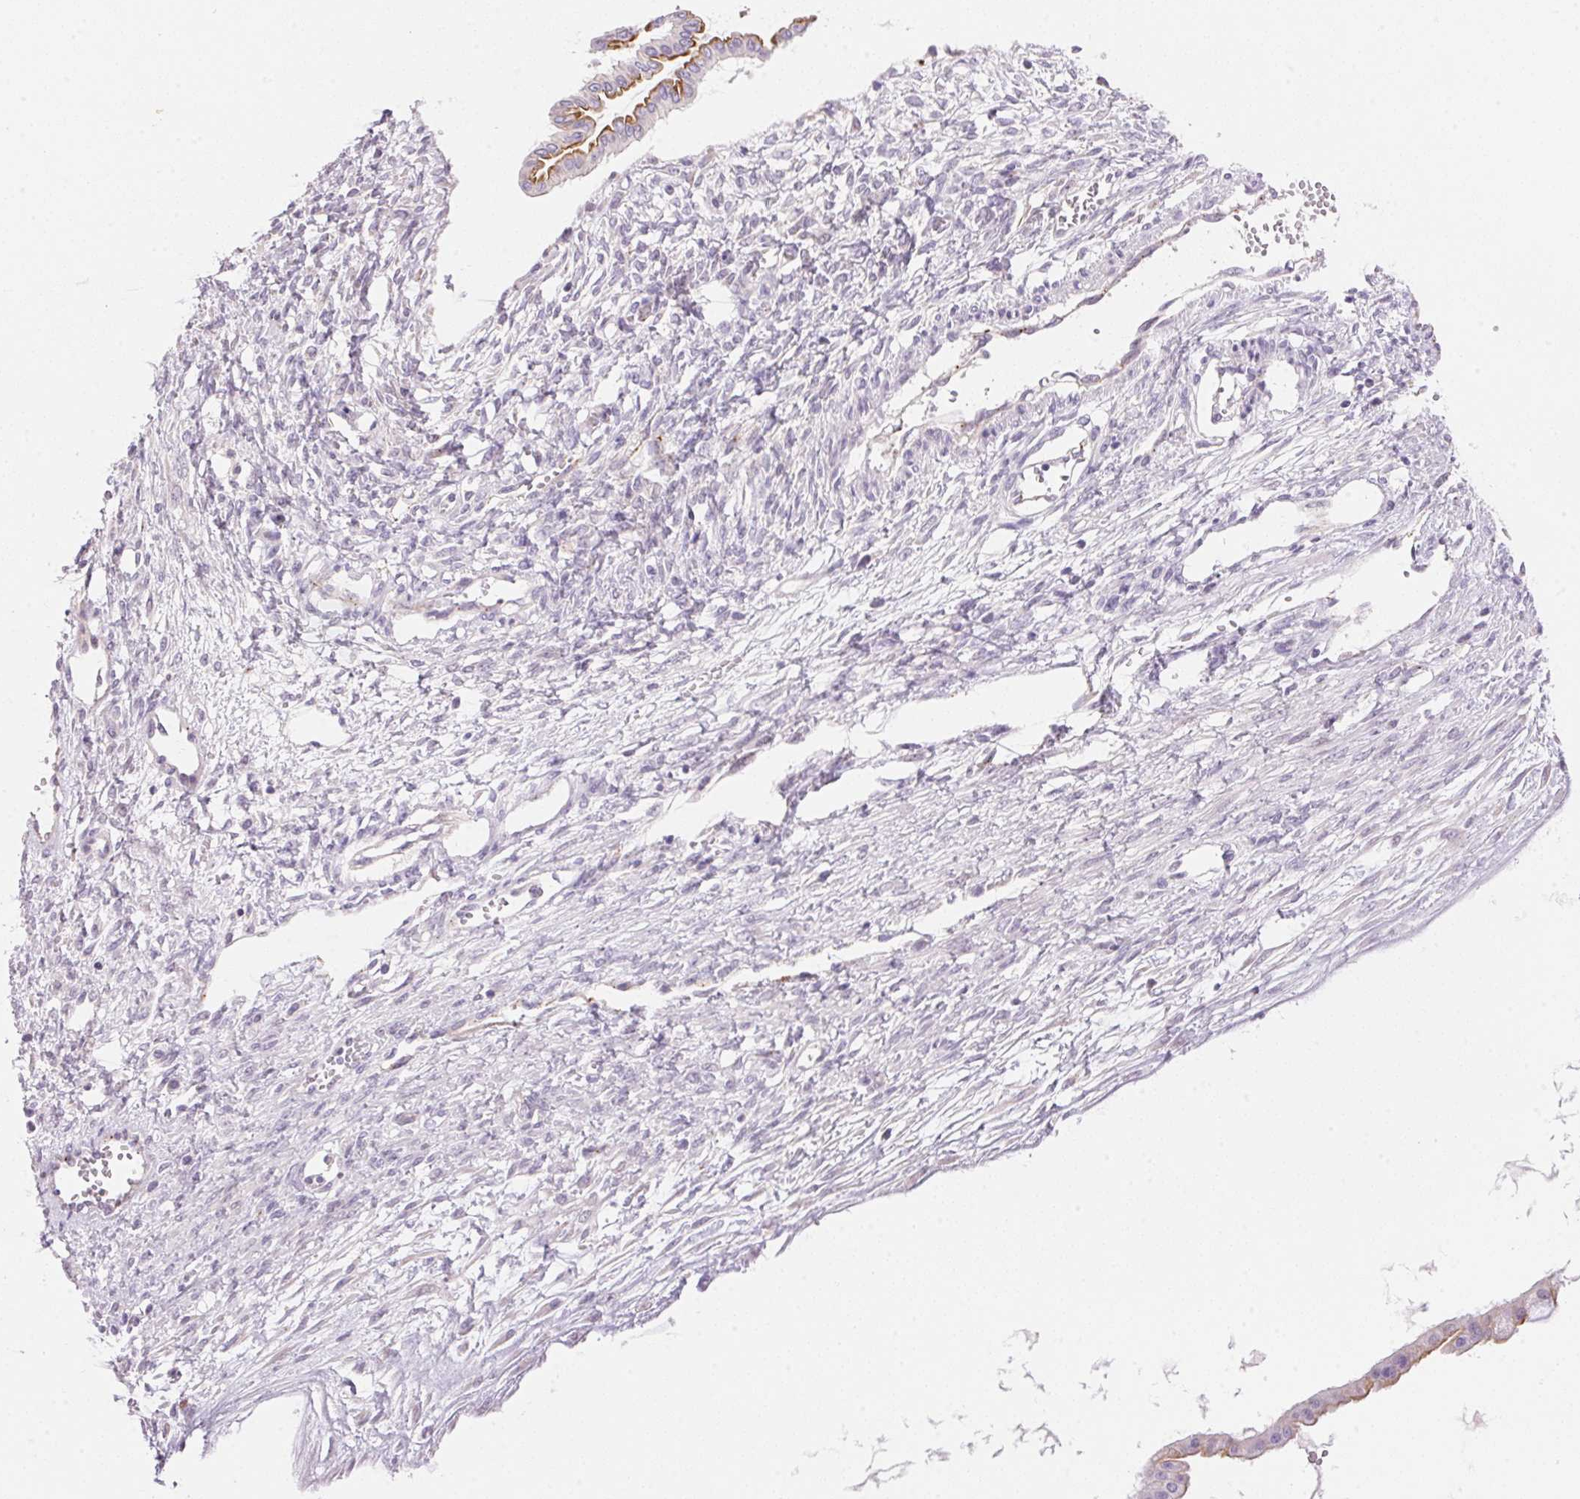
{"staining": {"intensity": "moderate", "quantity": "25%-75%", "location": "cytoplasmic/membranous"}, "tissue": "ovarian cancer", "cell_type": "Tumor cells", "image_type": "cancer", "snomed": [{"axis": "morphology", "description": "Cystadenocarcinoma, mucinous, NOS"}, {"axis": "topography", "description": "Ovary"}], "caption": "Ovarian cancer (mucinous cystadenocarcinoma) stained for a protein (brown) demonstrates moderate cytoplasmic/membranous positive positivity in approximately 25%-75% of tumor cells.", "gene": "TEKT1", "patient": {"sex": "female", "age": 73}}